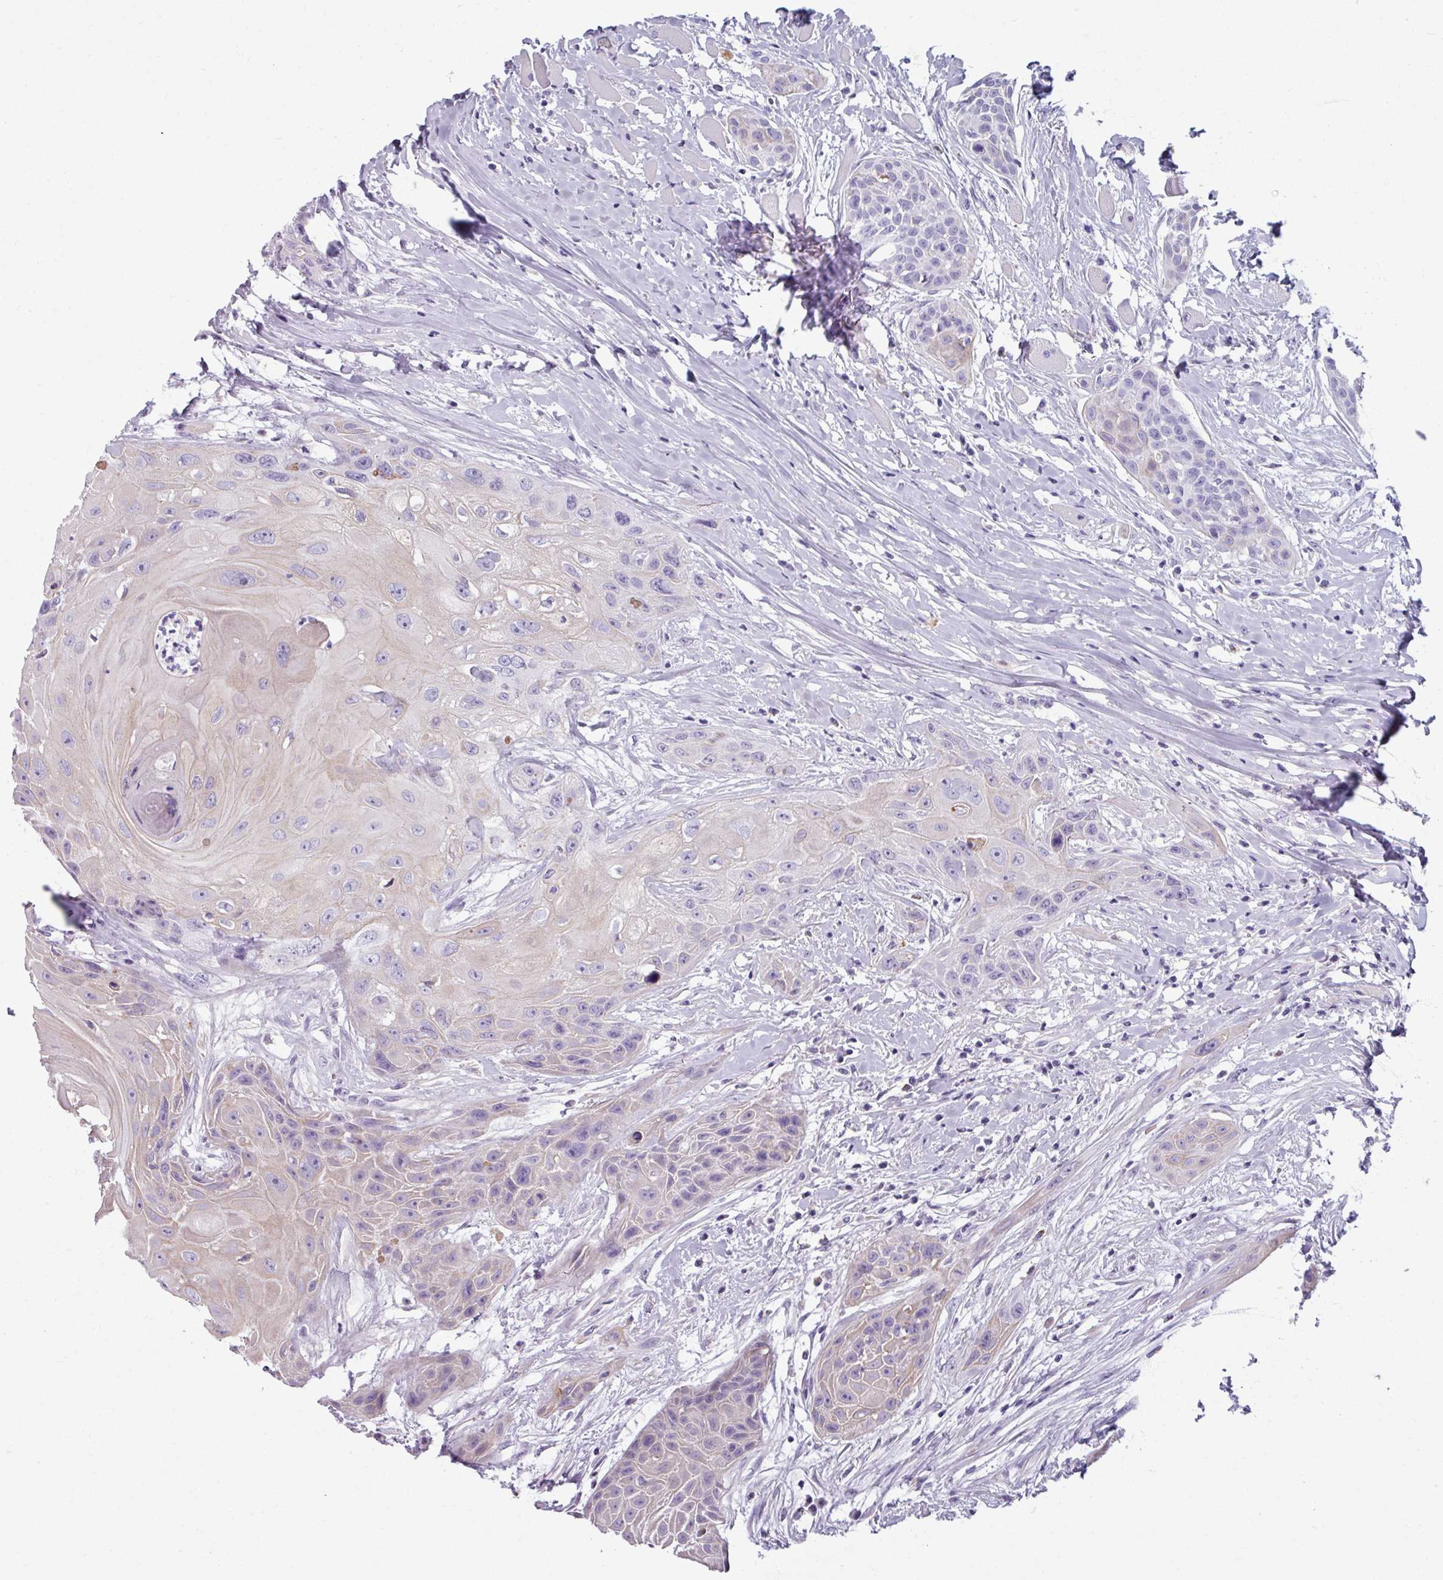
{"staining": {"intensity": "negative", "quantity": "none", "location": "none"}, "tissue": "head and neck cancer", "cell_type": "Tumor cells", "image_type": "cancer", "snomed": [{"axis": "morphology", "description": "Squamous cell carcinoma, NOS"}, {"axis": "topography", "description": "Head-Neck"}], "caption": "There is no significant expression in tumor cells of head and neck cancer (squamous cell carcinoma).", "gene": "SPESP1", "patient": {"sex": "female", "age": 73}}